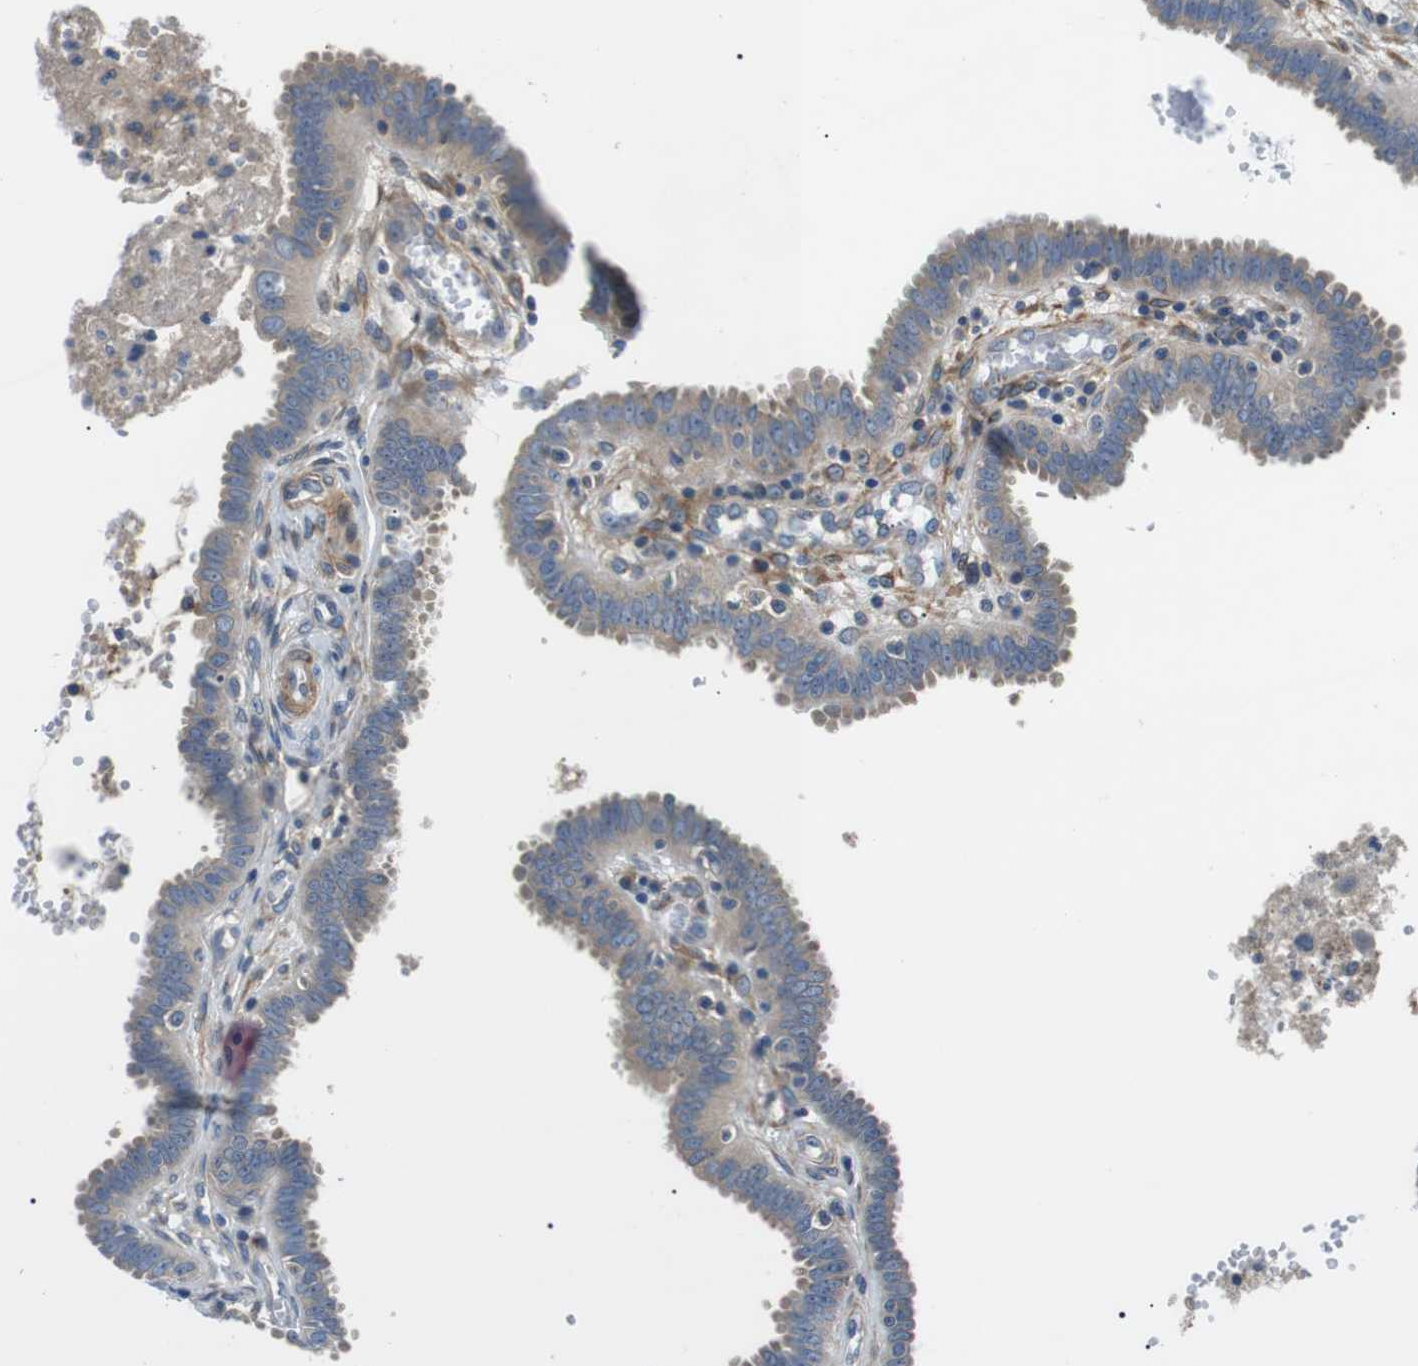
{"staining": {"intensity": "weak", "quantity": "25%-75%", "location": "cytoplasmic/membranous"}, "tissue": "fallopian tube", "cell_type": "Glandular cells", "image_type": "normal", "snomed": [{"axis": "morphology", "description": "Normal tissue, NOS"}, {"axis": "topography", "description": "Fallopian tube"}], "caption": "Benign fallopian tube exhibits weak cytoplasmic/membranous positivity in about 25%-75% of glandular cells The staining is performed using DAB (3,3'-diaminobenzidine) brown chromogen to label protein expression. The nuclei are counter-stained blue using hematoxylin..", "gene": "DIPK1A", "patient": {"sex": "female", "age": 32}}